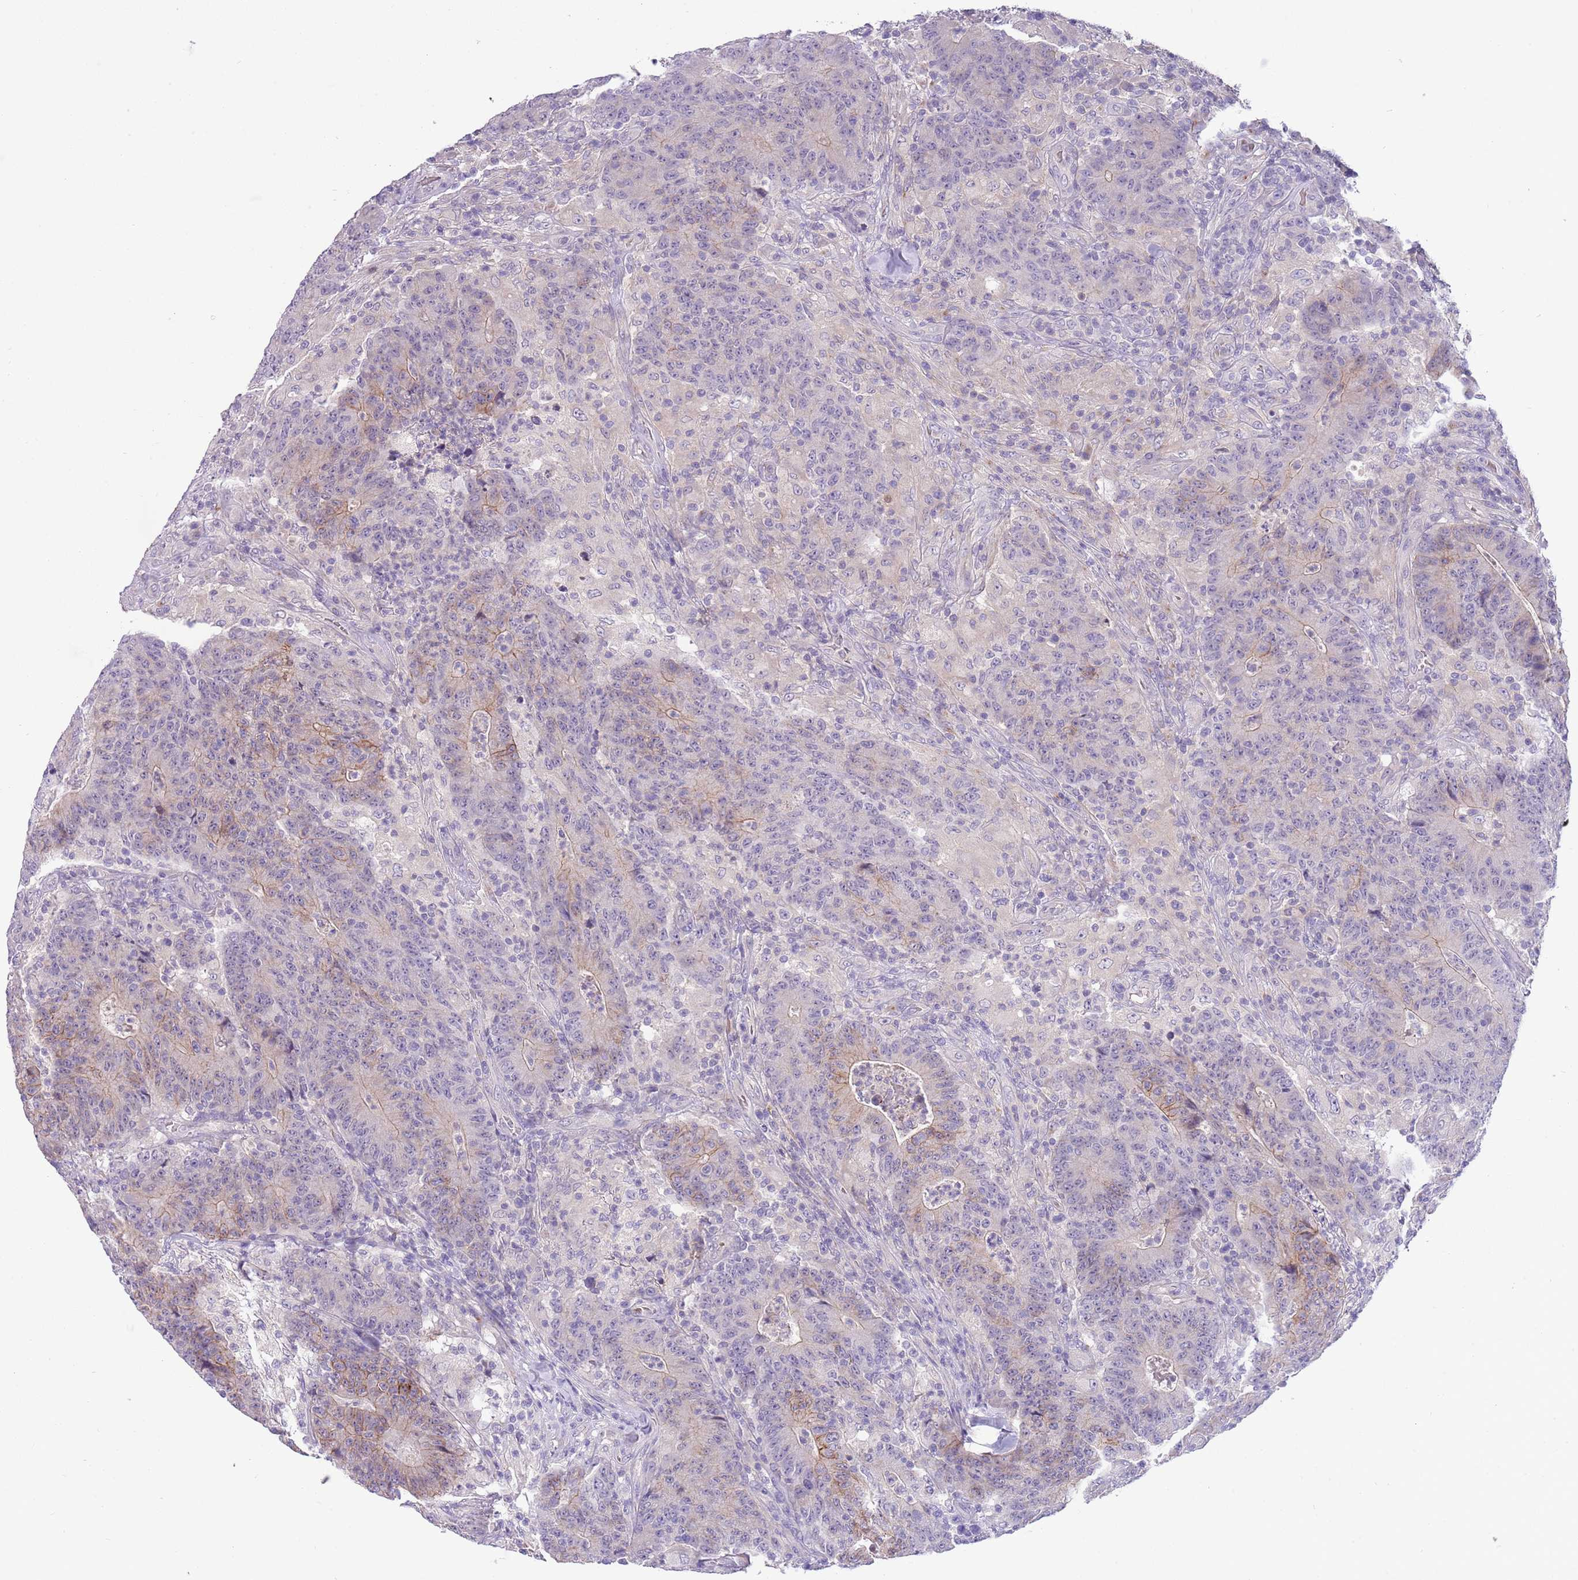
{"staining": {"intensity": "weak", "quantity": "<25%", "location": "cytoplasmic/membranous"}, "tissue": "colorectal cancer", "cell_type": "Tumor cells", "image_type": "cancer", "snomed": [{"axis": "morphology", "description": "Adenocarcinoma, NOS"}, {"axis": "topography", "description": "Colon"}], "caption": "Immunohistochemistry histopathology image of neoplastic tissue: human colorectal adenocarcinoma stained with DAB demonstrates no significant protein expression in tumor cells.", "gene": "CFAP73", "patient": {"sex": "female", "age": 75}}